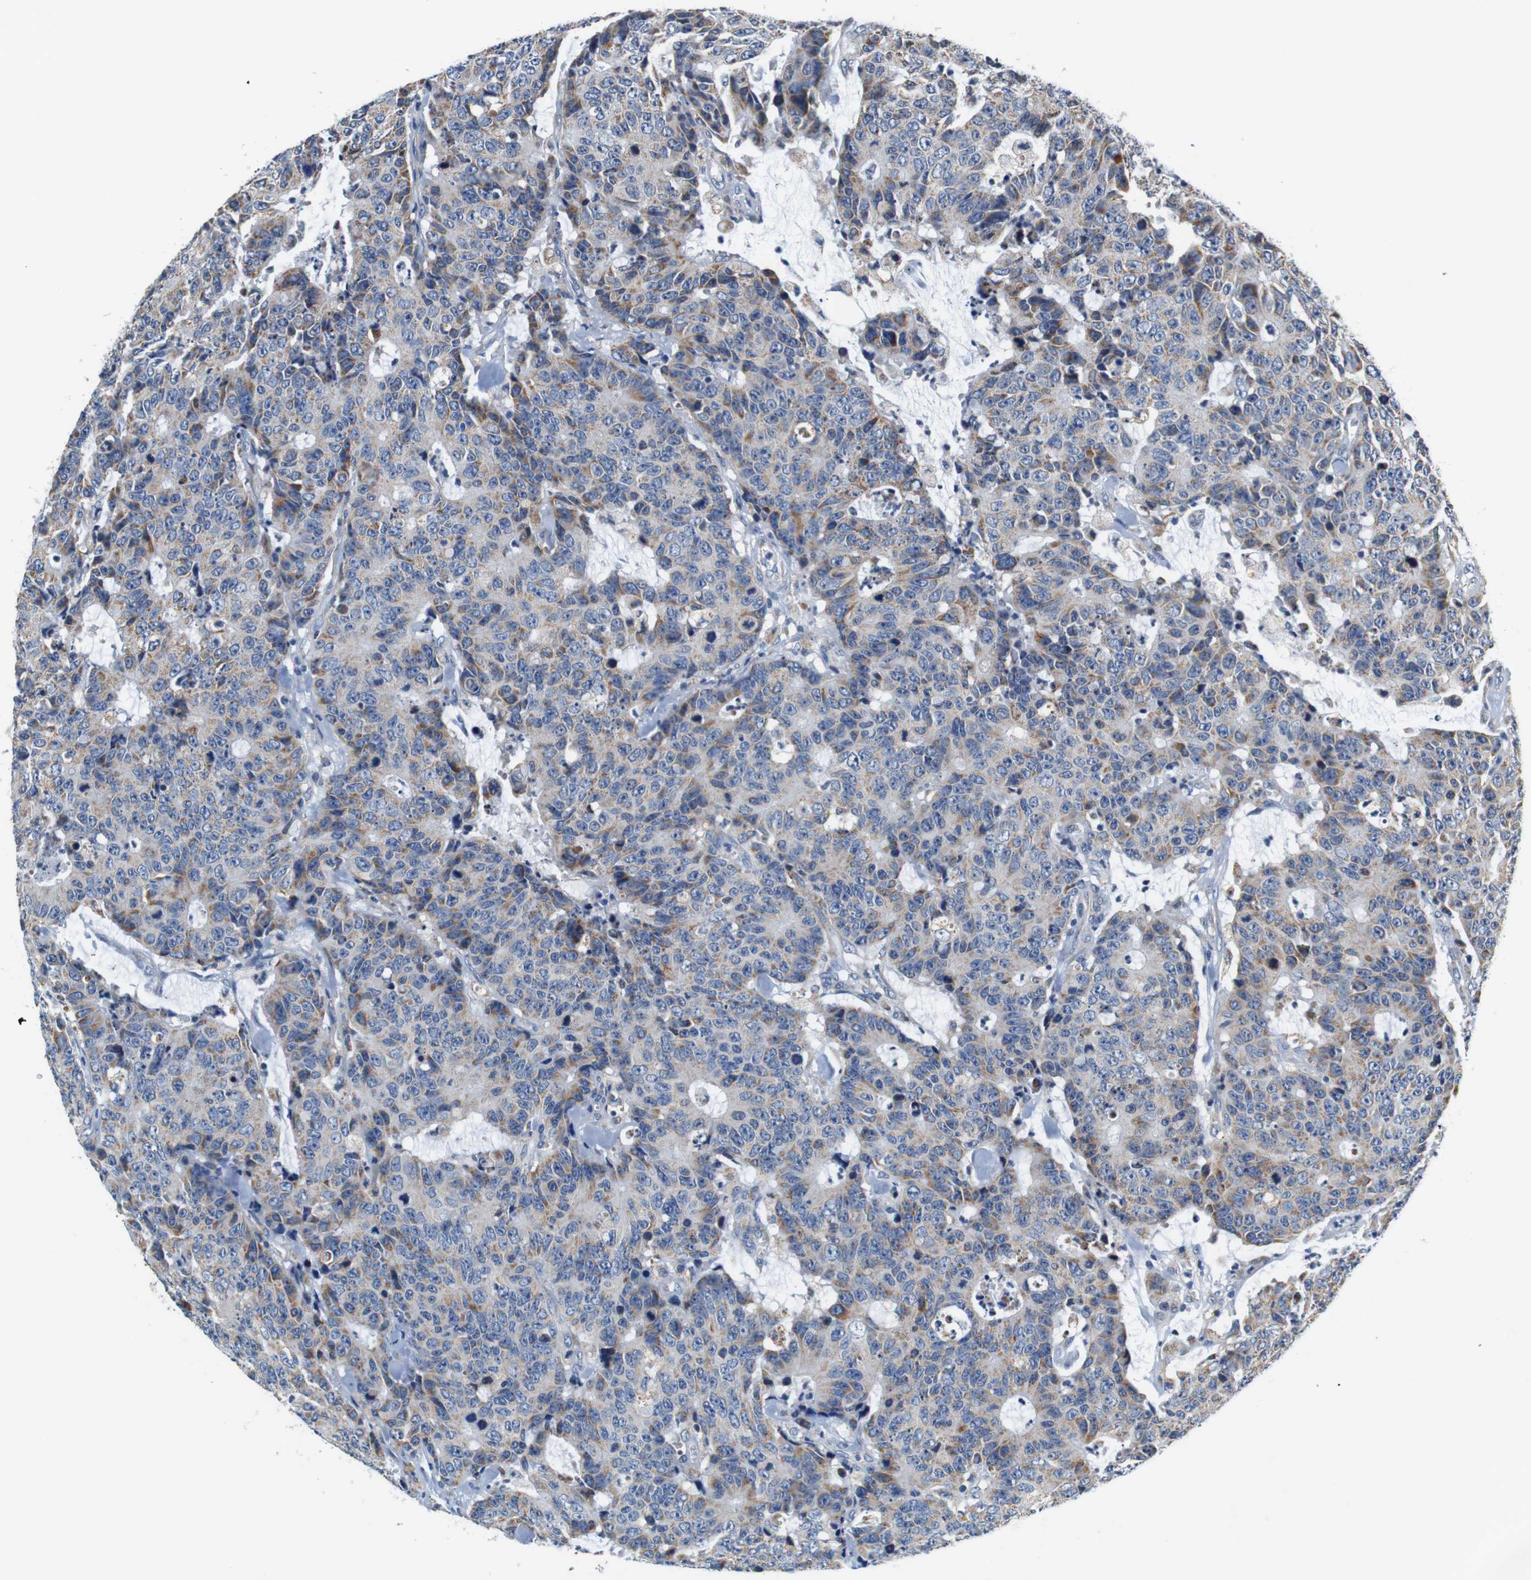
{"staining": {"intensity": "moderate", "quantity": ">75%", "location": "cytoplasmic/membranous"}, "tissue": "colorectal cancer", "cell_type": "Tumor cells", "image_type": "cancer", "snomed": [{"axis": "morphology", "description": "Adenocarcinoma, NOS"}, {"axis": "topography", "description": "Colon"}], "caption": "The micrograph demonstrates a brown stain indicating the presence of a protein in the cytoplasmic/membranous of tumor cells in adenocarcinoma (colorectal).", "gene": "LRP4", "patient": {"sex": "female", "age": 86}}